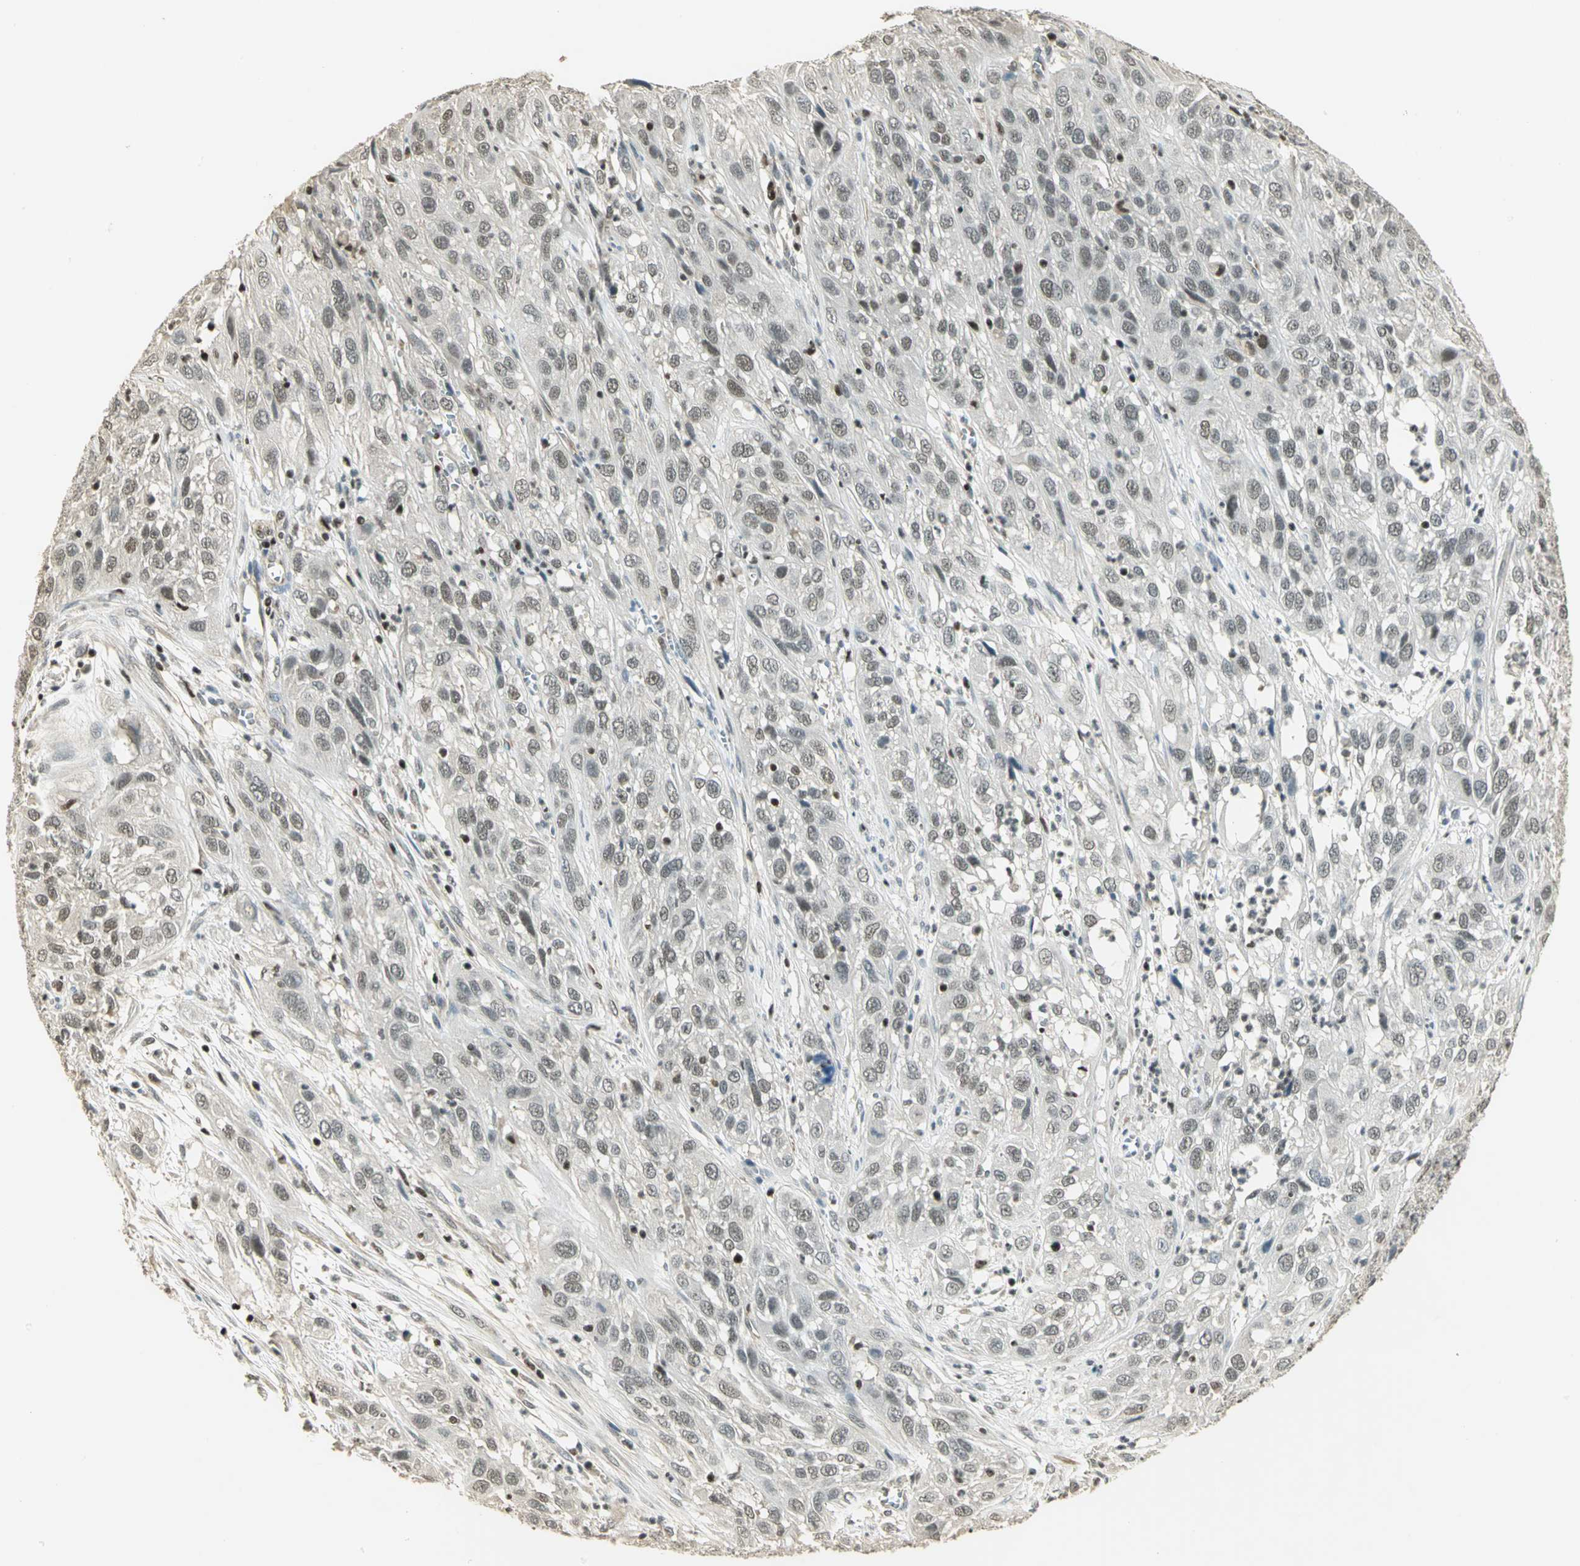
{"staining": {"intensity": "negative", "quantity": "none", "location": "none"}, "tissue": "cervical cancer", "cell_type": "Tumor cells", "image_type": "cancer", "snomed": [{"axis": "morphology", "description": "Squamous cell carcinoma, NOS"}, {"axis": "topography", "description": "Cervix"}], "caption": "Cervical squamous cell carcinoma was stained to show a protein in brown. There is no significant expression in tumor cells.", "gene": "ELF1", "patient": {"sex": "female", "age": 32}}